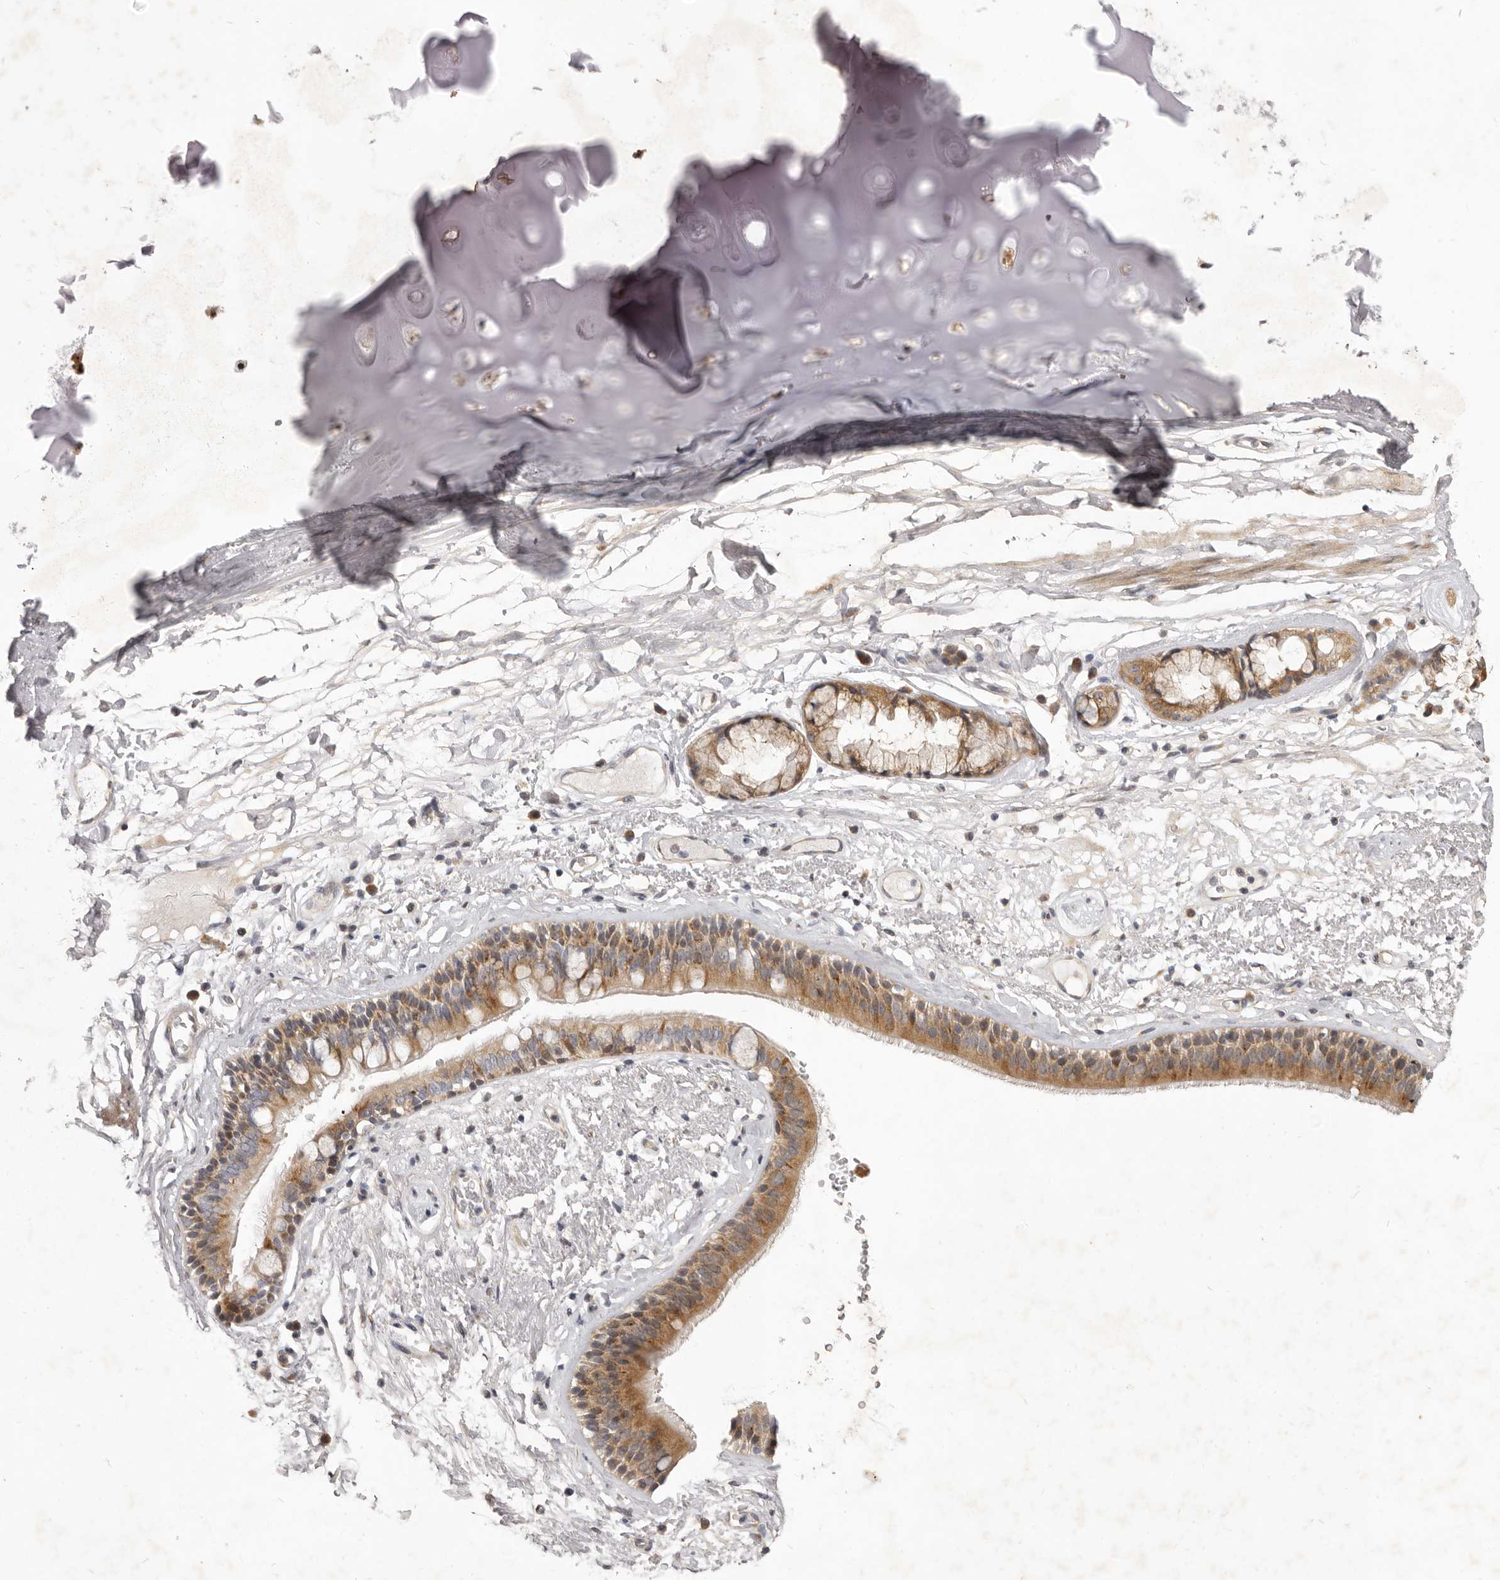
{"staining": {"intensity": "negative", "quantity": "none", "location": "none"}, "tissue": "adipose tissue", "cell_type": "Adipocytes", "image_type": "normal", "snomed": [{"axis": "morphology", "description": "Normal tissue, NOS"}, {"axis": "topography", "description": "Cartilage tissue"}], "caption": "Immunohistochemistry photomicrograph of normal adipose tissue: human adipose tissue stained with DAB (3,3'-diaminobenzidine) demonstrates no significant protein staining in adipocytes.", "gene": "TBC1D8B", "patient": {"sex": "female", "age": 63}}